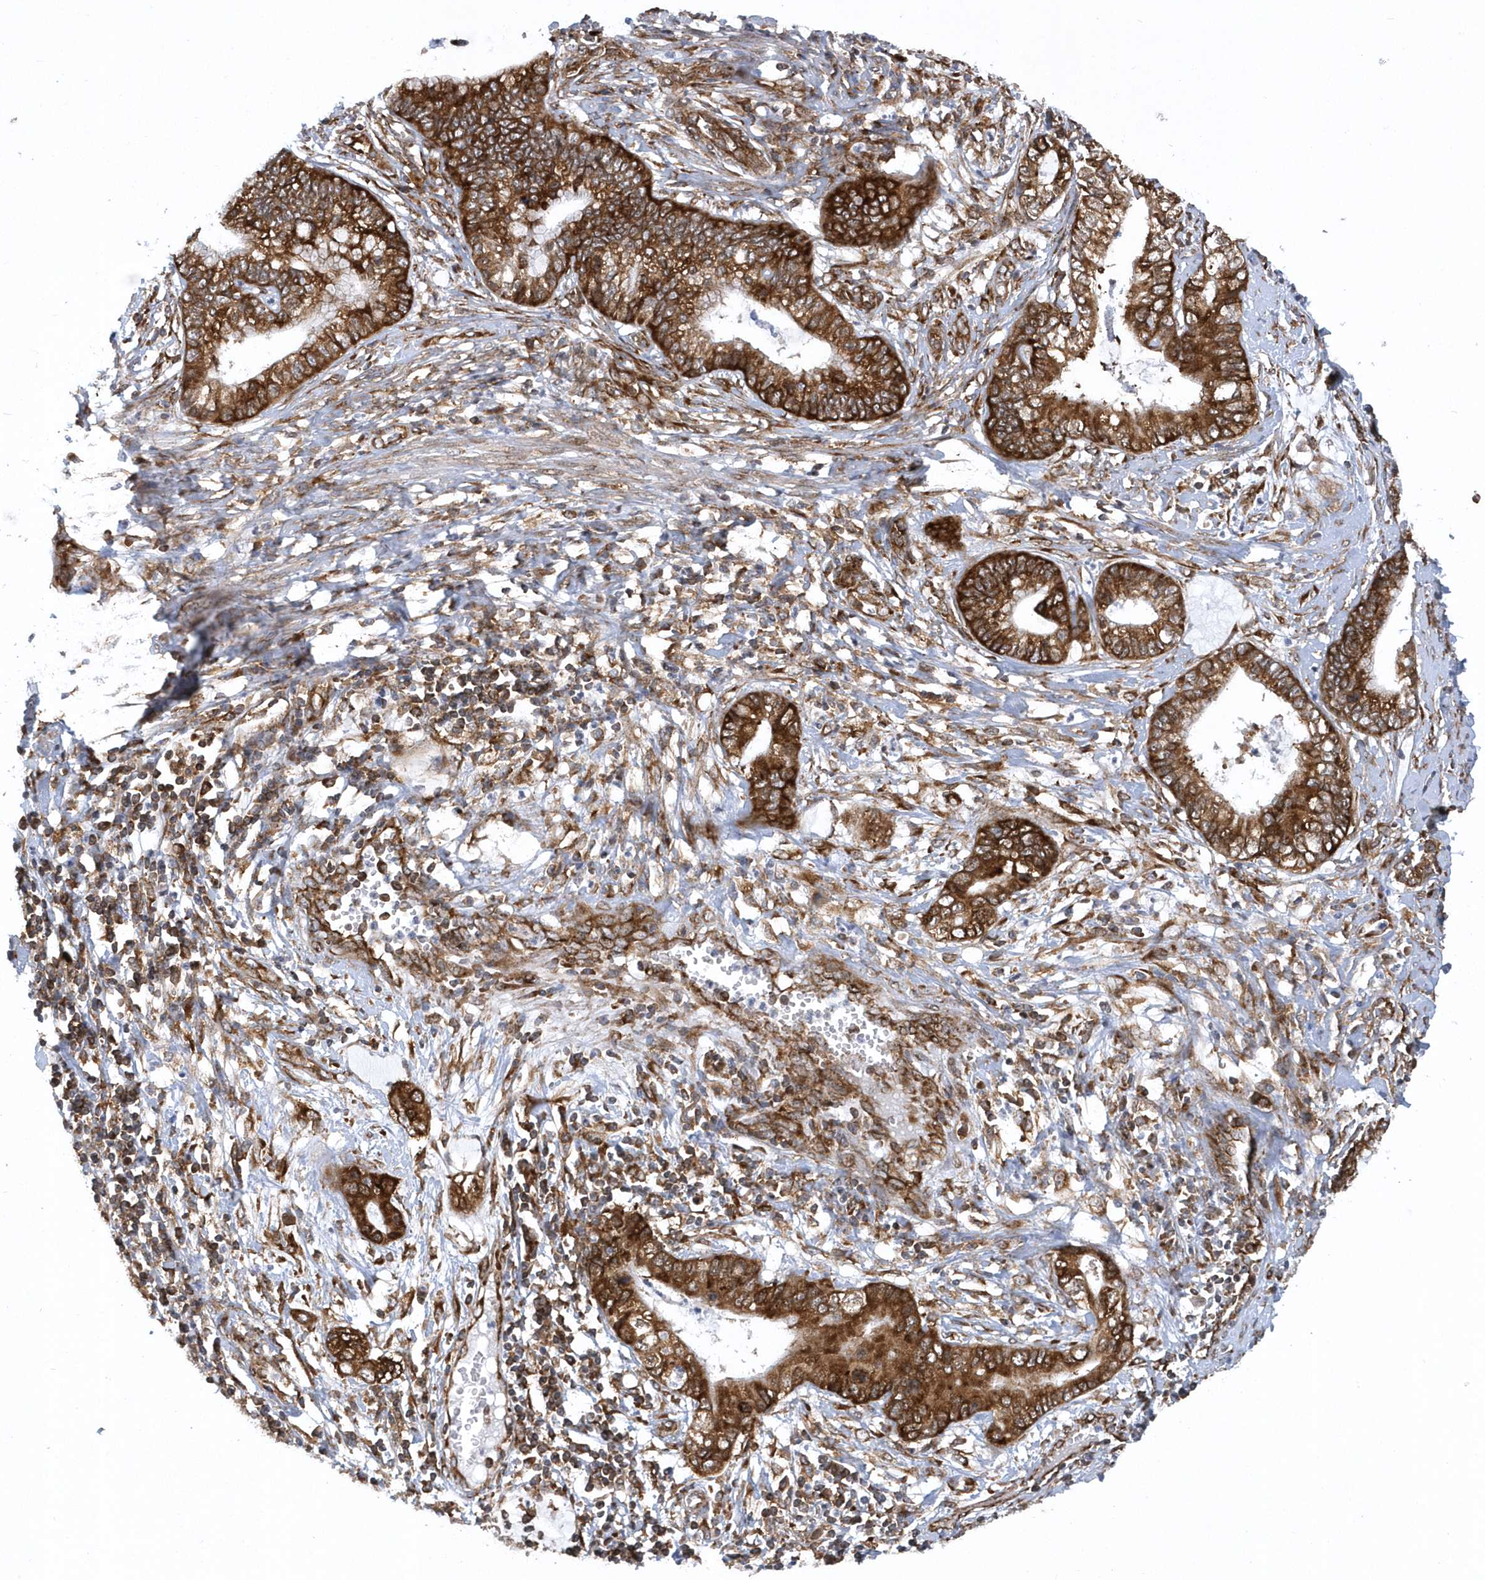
{"staining": {"intensity": "strong", "quantity": ">75%", "location": "cytoplasmic/membranous"}, "tissue": "cervical cancer", "cell_type": "Tumor cells", "image_type": "cancer", "snomed": [{"axis": "morphology", "description": "Adenocarcinoma, NOS"}, {"axis": "topography", "description": "Cervix"}], "caption": "Cervical adenocarcinoma stained with IHC reveals strong cytoplasmic/membranous expression in approximately >75% of tumor cells.", "gene": "PHF1", "patient": {"sex": "female", "age": 44}}